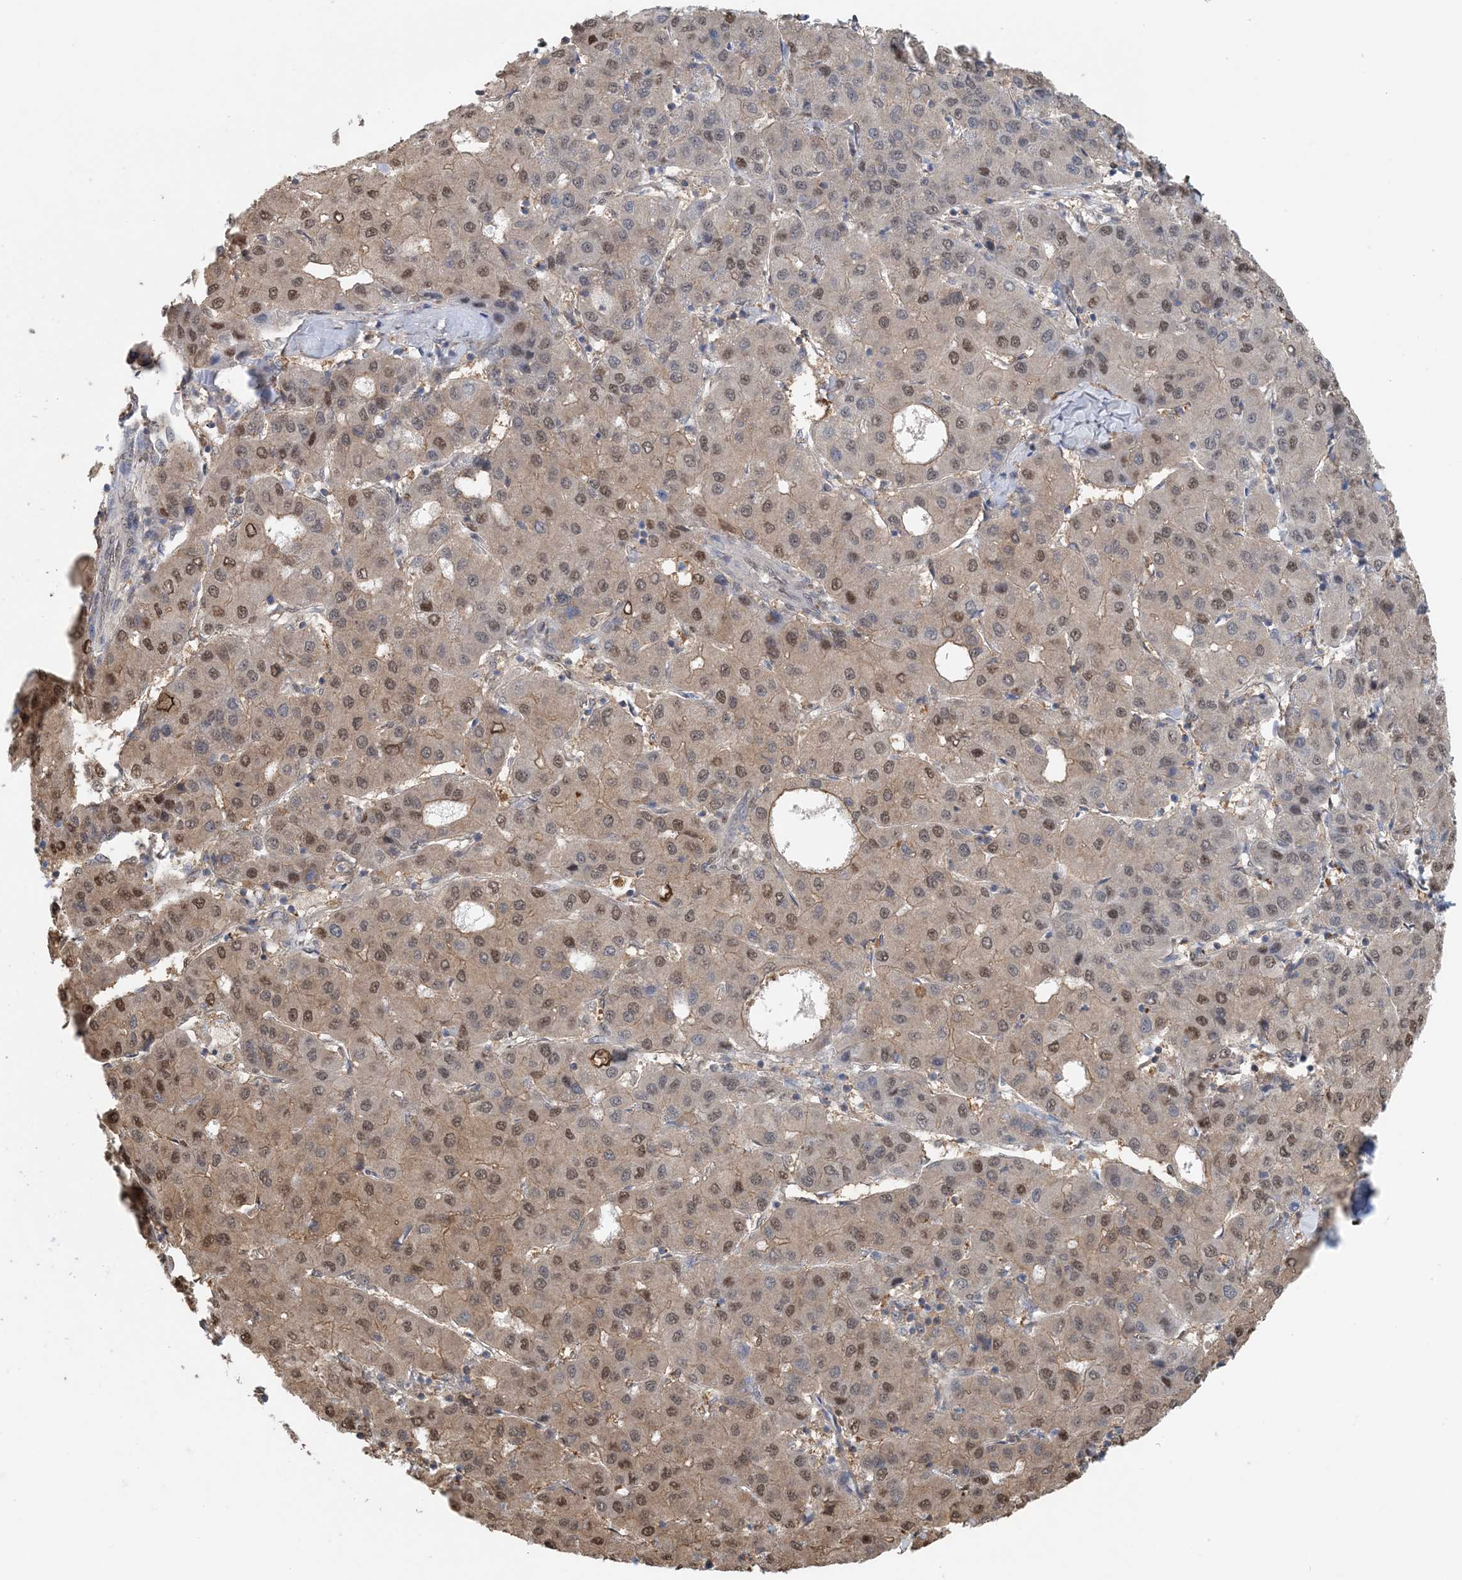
{"staining": {"intensity": "moderate", "quantity": ">75%", "location": "nuclear"}, "tissue": "liver cancer", "cell_type": "Tumor cells", "image_type": "cancer", "snomed": [{"axis": "morphology", "description": "Carcinoma, Hepatocellular, NOS"}, {"axis": "topography", "description": "Liver"}], "caption": "Protein analysis of liver cancer tissue reveals moderate nuclear positivity in about >75% of tumor cells.", "gene": "HIKESHI", "patient": {"sex": "male", "age": 65}}